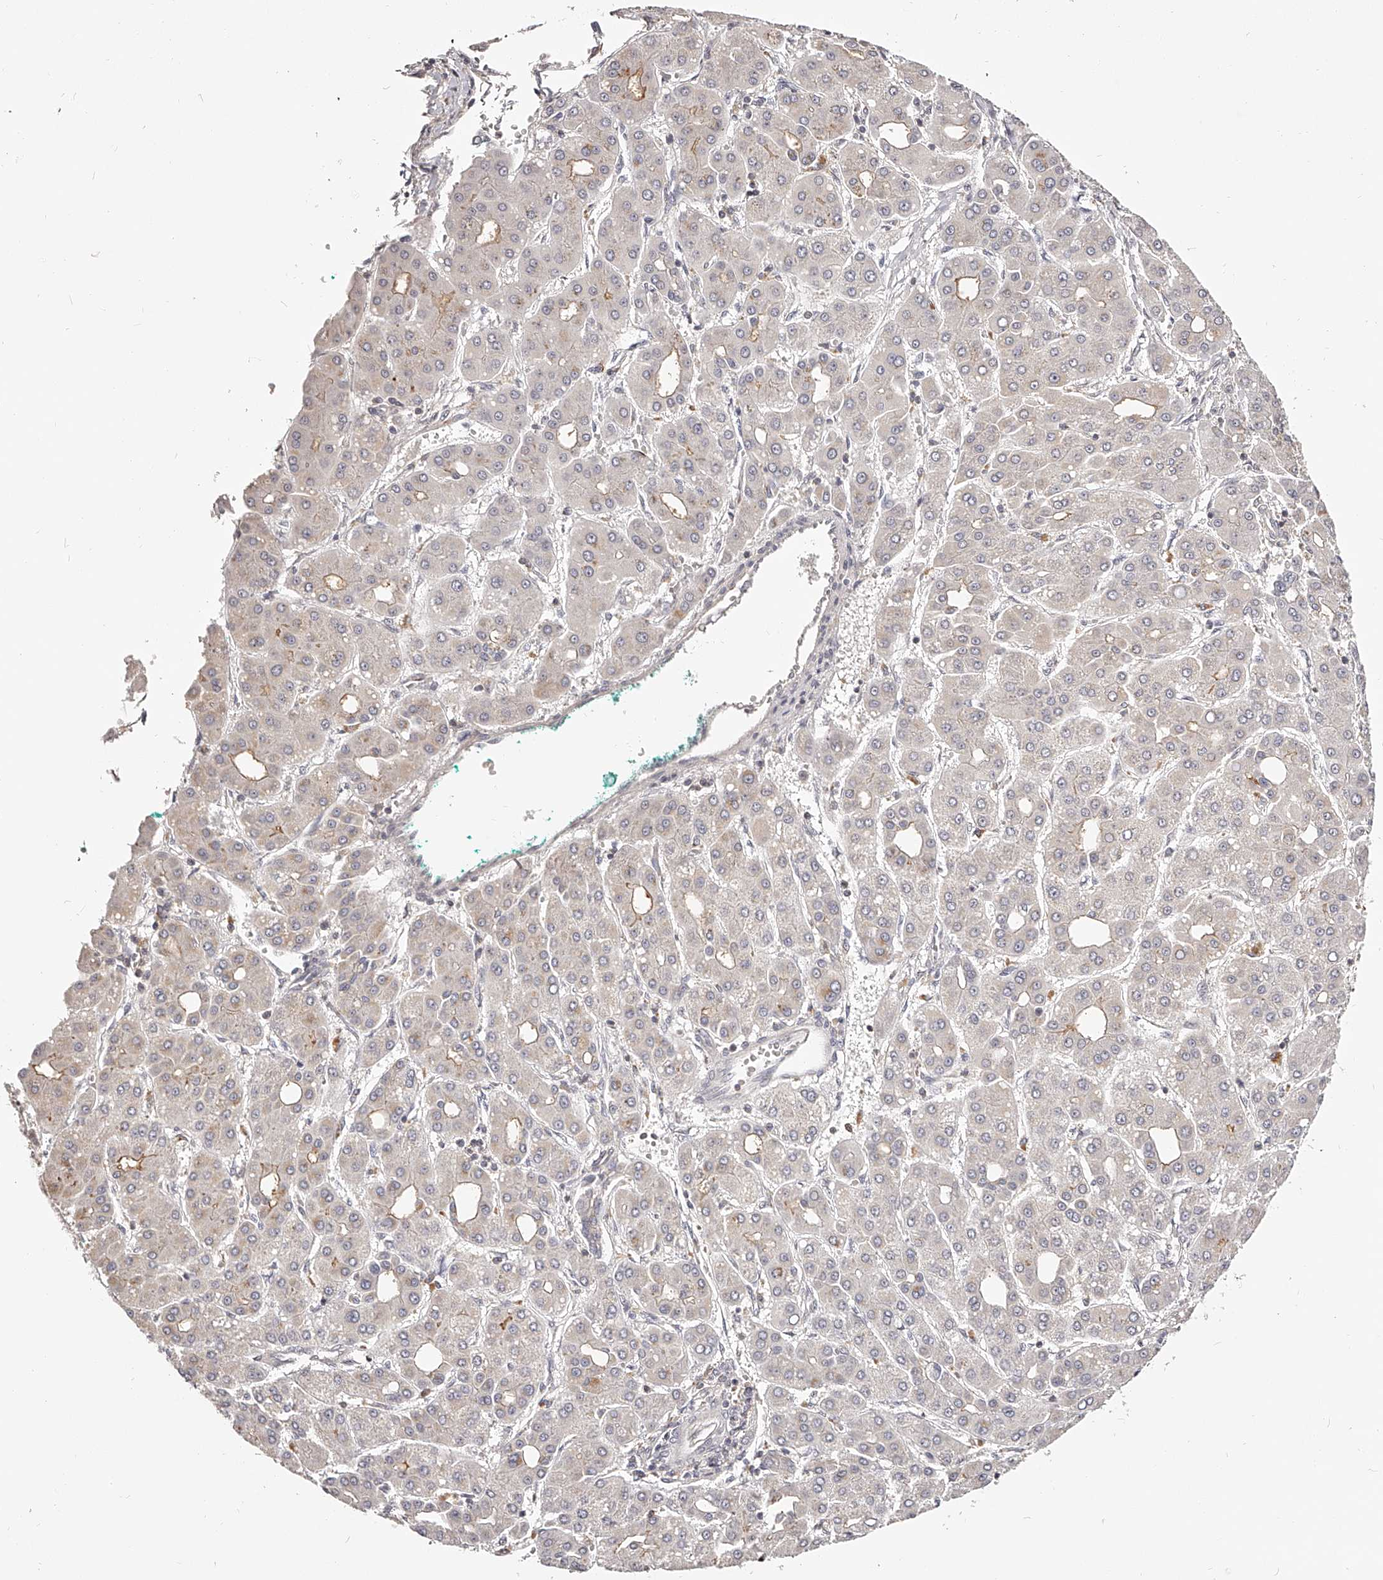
{"staining": {"intensity": "weak", "quantity": "<25%", "location": "cytoplasmic/membranous"}, "tissue": "liver cancer", "cell_type": "Tumor cells", "image_type": "cancer", "snomed": [{"axis": "morphology", "description": "Carcinoma, Hepatocellular, NOS"}, {"axis": "topography", "description": "Liver"}], "caption": "Liver hepatocellular carcinoma was stained to show a protein in brown. There is no significant positivity in tumor cells.", "gene": "ZNF789", "patient": {"sex": "male", "age": 65}}